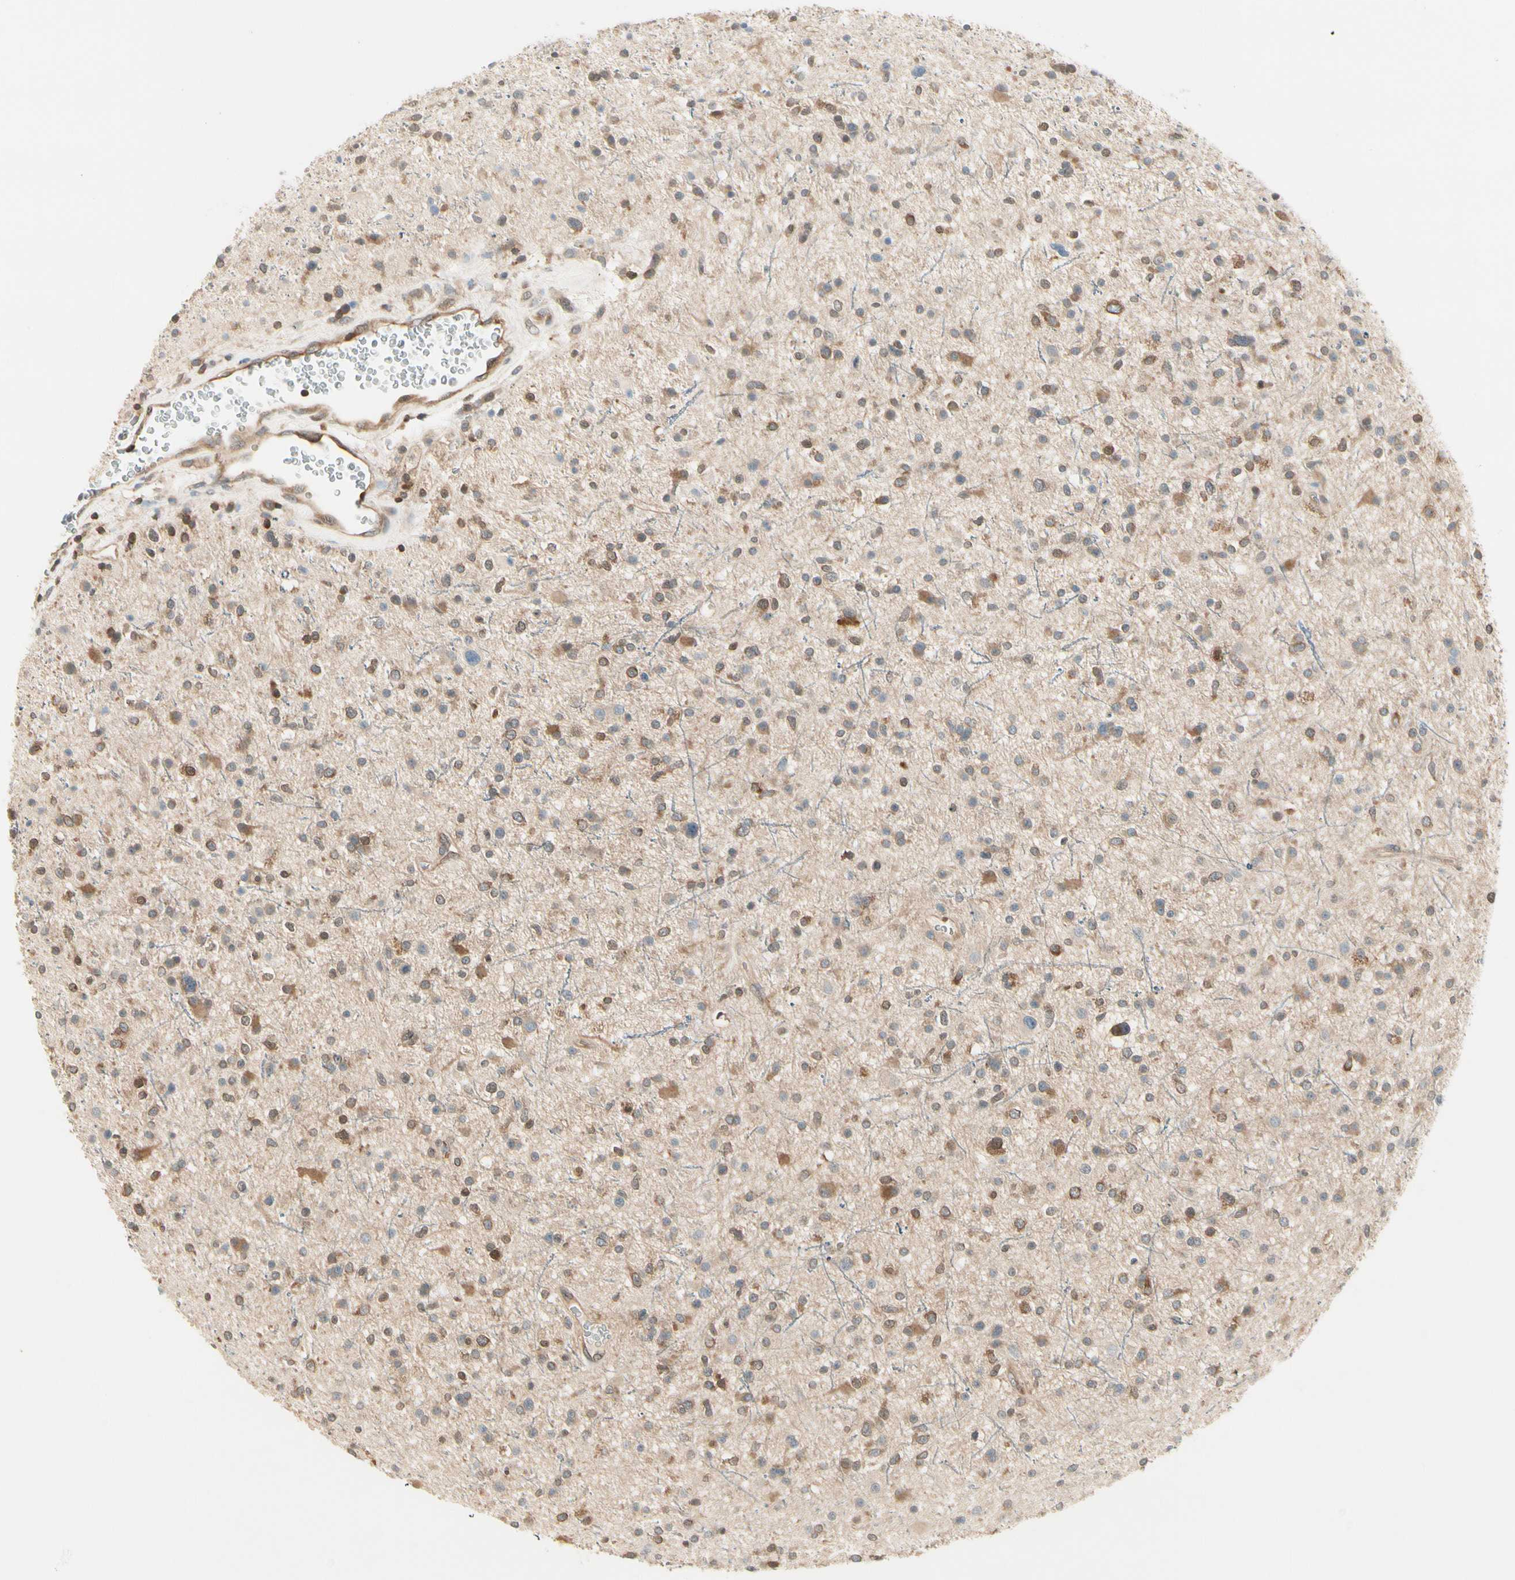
{"staining": {"intensity": "moderate", "quantity": ">75%", "location": "cytoplasmic/membranous"}, "tissue": "glioma", "cell_type": "Tumor cells", "image_type": "cancer", "snomed": [{"axis": "morphology", "description": "Glioma, malignant, High grade"}, {"axis": "topography", "description": "Brain"}], "caption": "A histopathology image of glioma stained for a protein shows moderate cytoplasmic/membranous brown staining in tumor cells.", "gene": "OXSR1", "patient": {"sex": "male", "age": 33}}